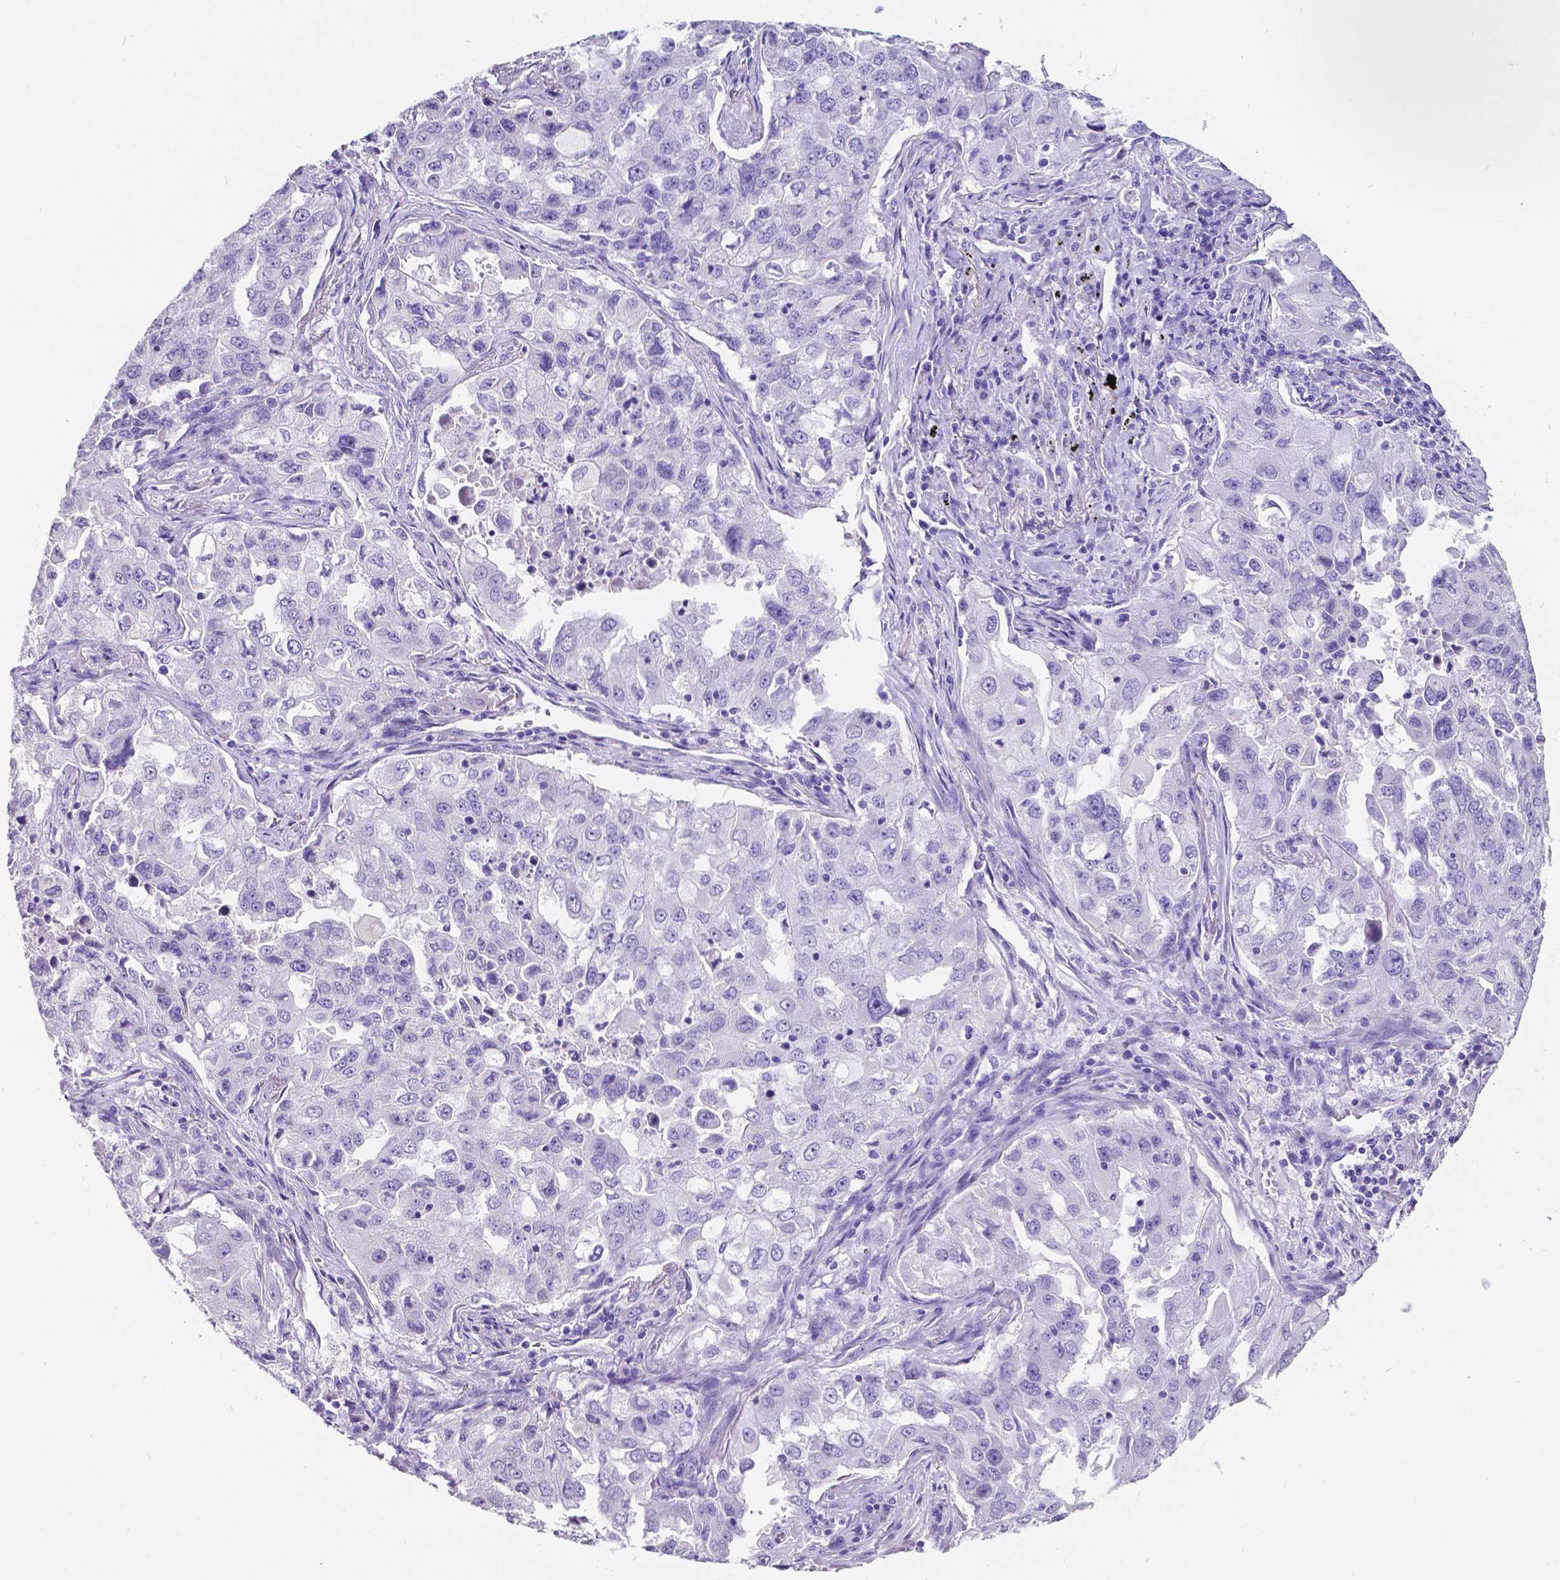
{"staining": {"intensity": "negative", "quantity": "none", "location": "none"}, "tissue": "lung cancer", "cell_type": "Tumor cells", "image_type": "cancer", "snomed": [{"axis": "morphology", "description": "Adenocarcinoma, NOS"}, {"axis": "topography", "description": "Lung"}], "caption": "Immunohistochemistry (IHC) histopathology image of human lung cancer stained for a protein (brown), which exhibits no expression in tumor cells.", "gene": "SATB2", "patient": {"sex": "female", "age": 61}}